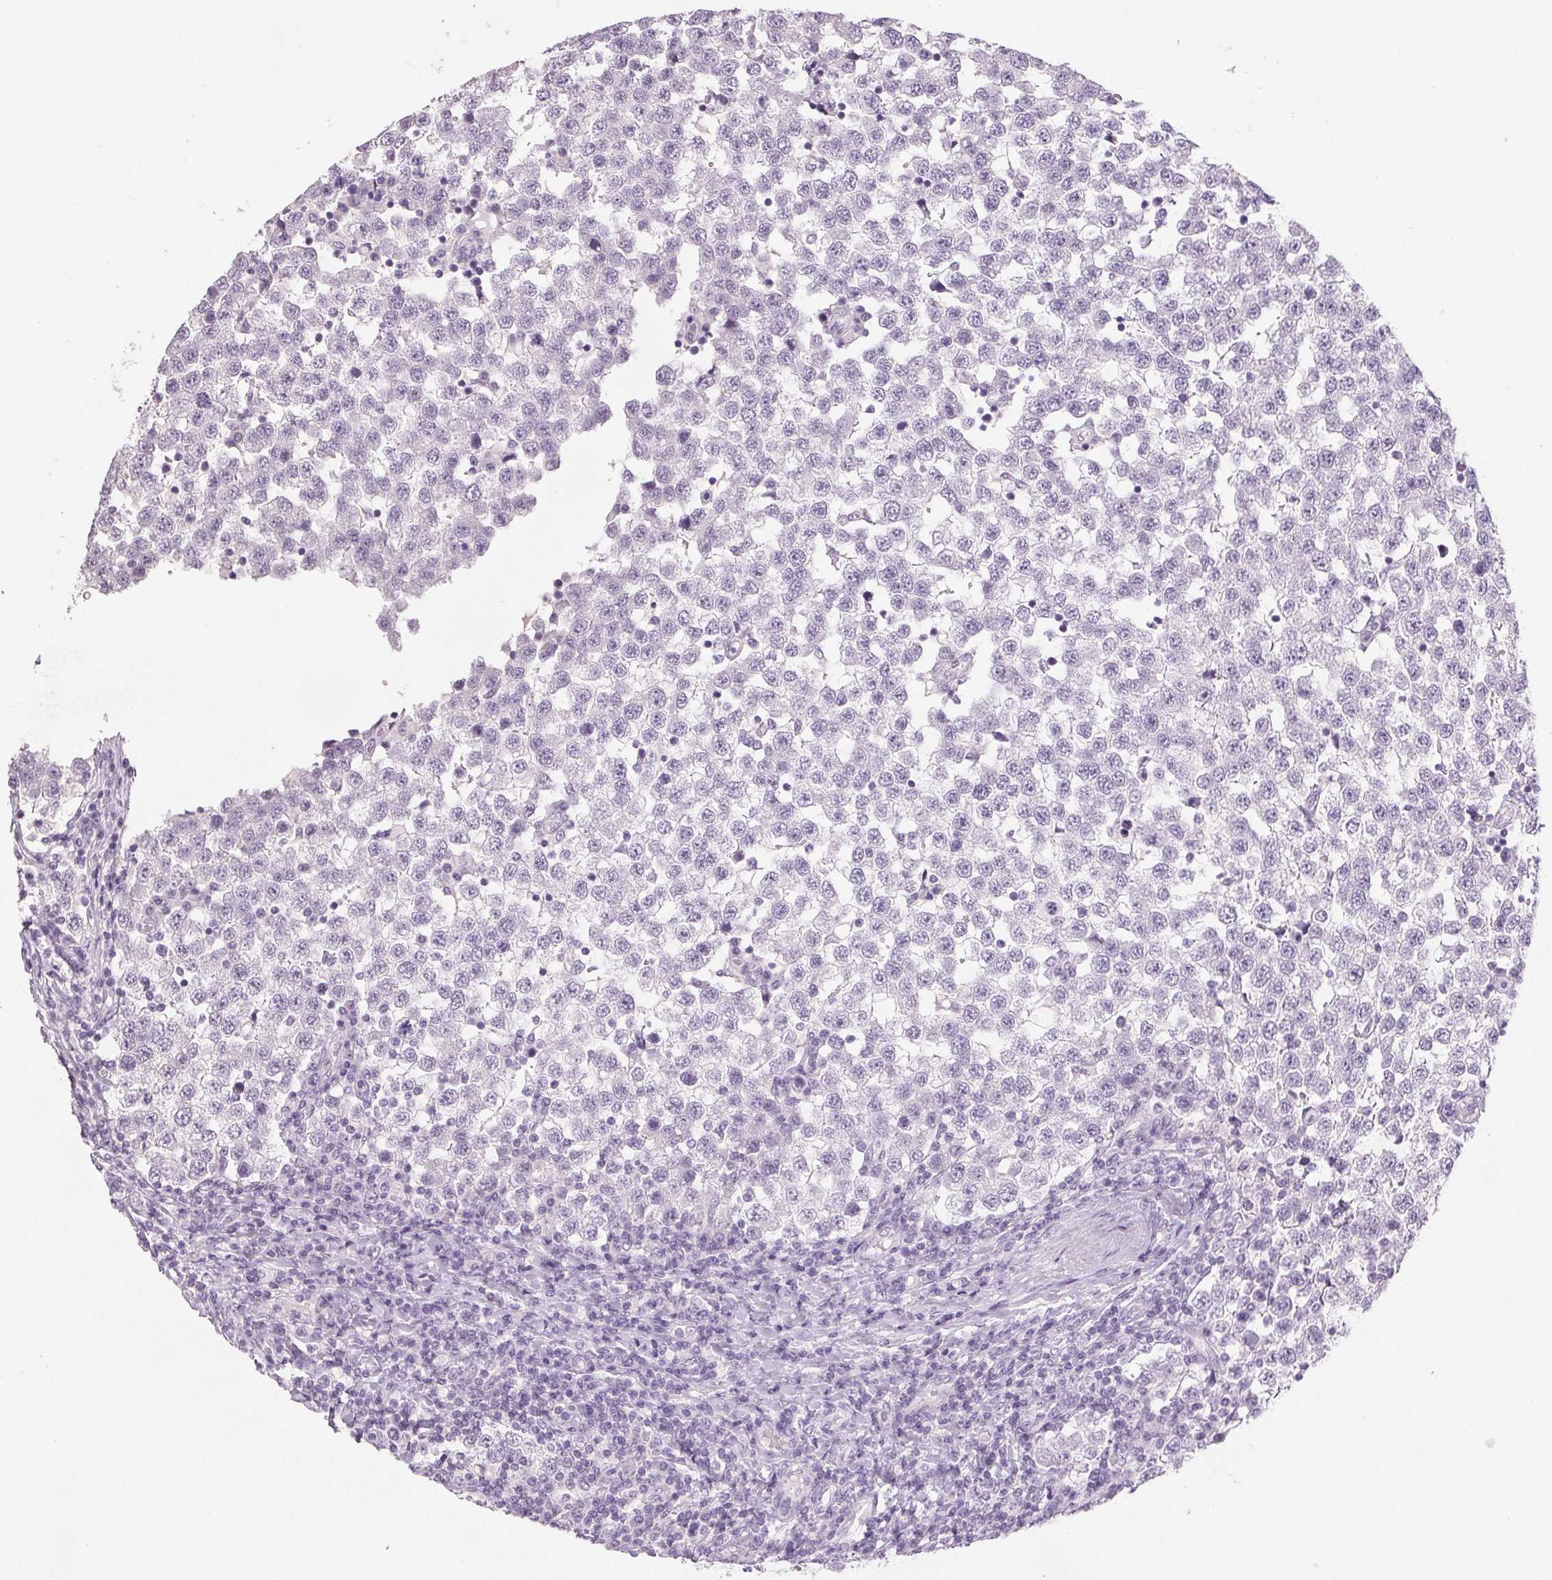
{"staining": {"intensity": "negative", "quantity": "none", "location": "none"}, "tissue": "testis cancer", "cell_type": "Tumor cells", "image_type": "cancer", "snomed": [{"axis": "morphology", "description": "Seminoma, NOS"}, {"axis": "topography", "description": "Testis"}], "caption": "An IHC image of testis seminoma is shown. There is no staining in tumor cells of testis seminoma.", "gene": "LTF", "patient": {"sex": "male", "age": 34}}